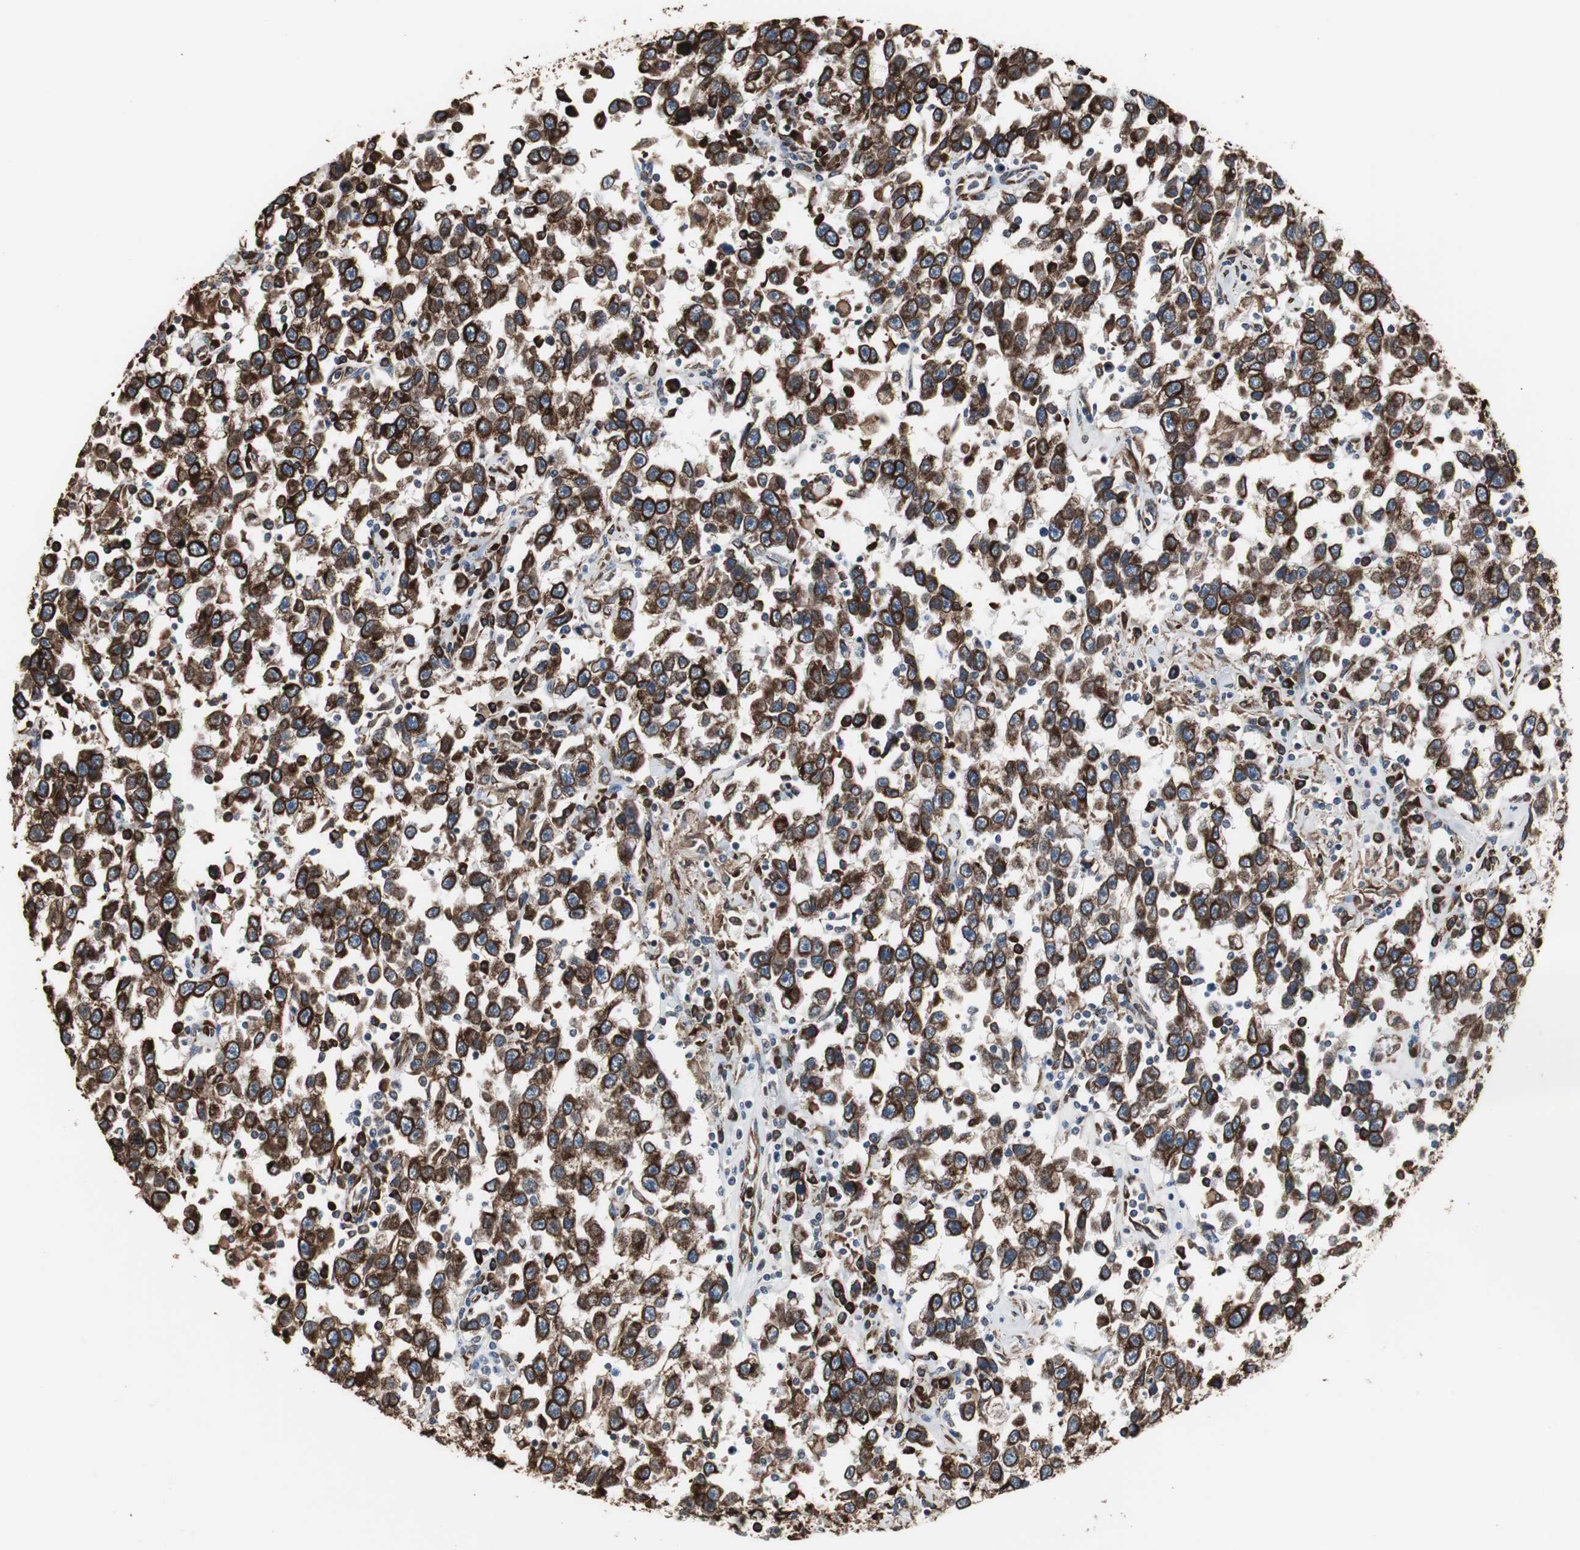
{"staining": {"intensity": "strong", "quantity": ">75%", "location": "cytoplasmic/membranous"}, "tissue": "testis cancer", "cell_type": "Tumor cells", "image_type": "cancer", "snomed": [{"axis": "morphology", "description": "Seminoma, NOS"}, {"axis": "topography", "description": "Testis"}], "caption": "A high amount of strong cytoplasmic/membranous expression is identified in approximately >75% of tumor cells in testis cancer (seminoma) tissue.", "gene": "CALU", "patient": {"sex": "male", "age": 41}}